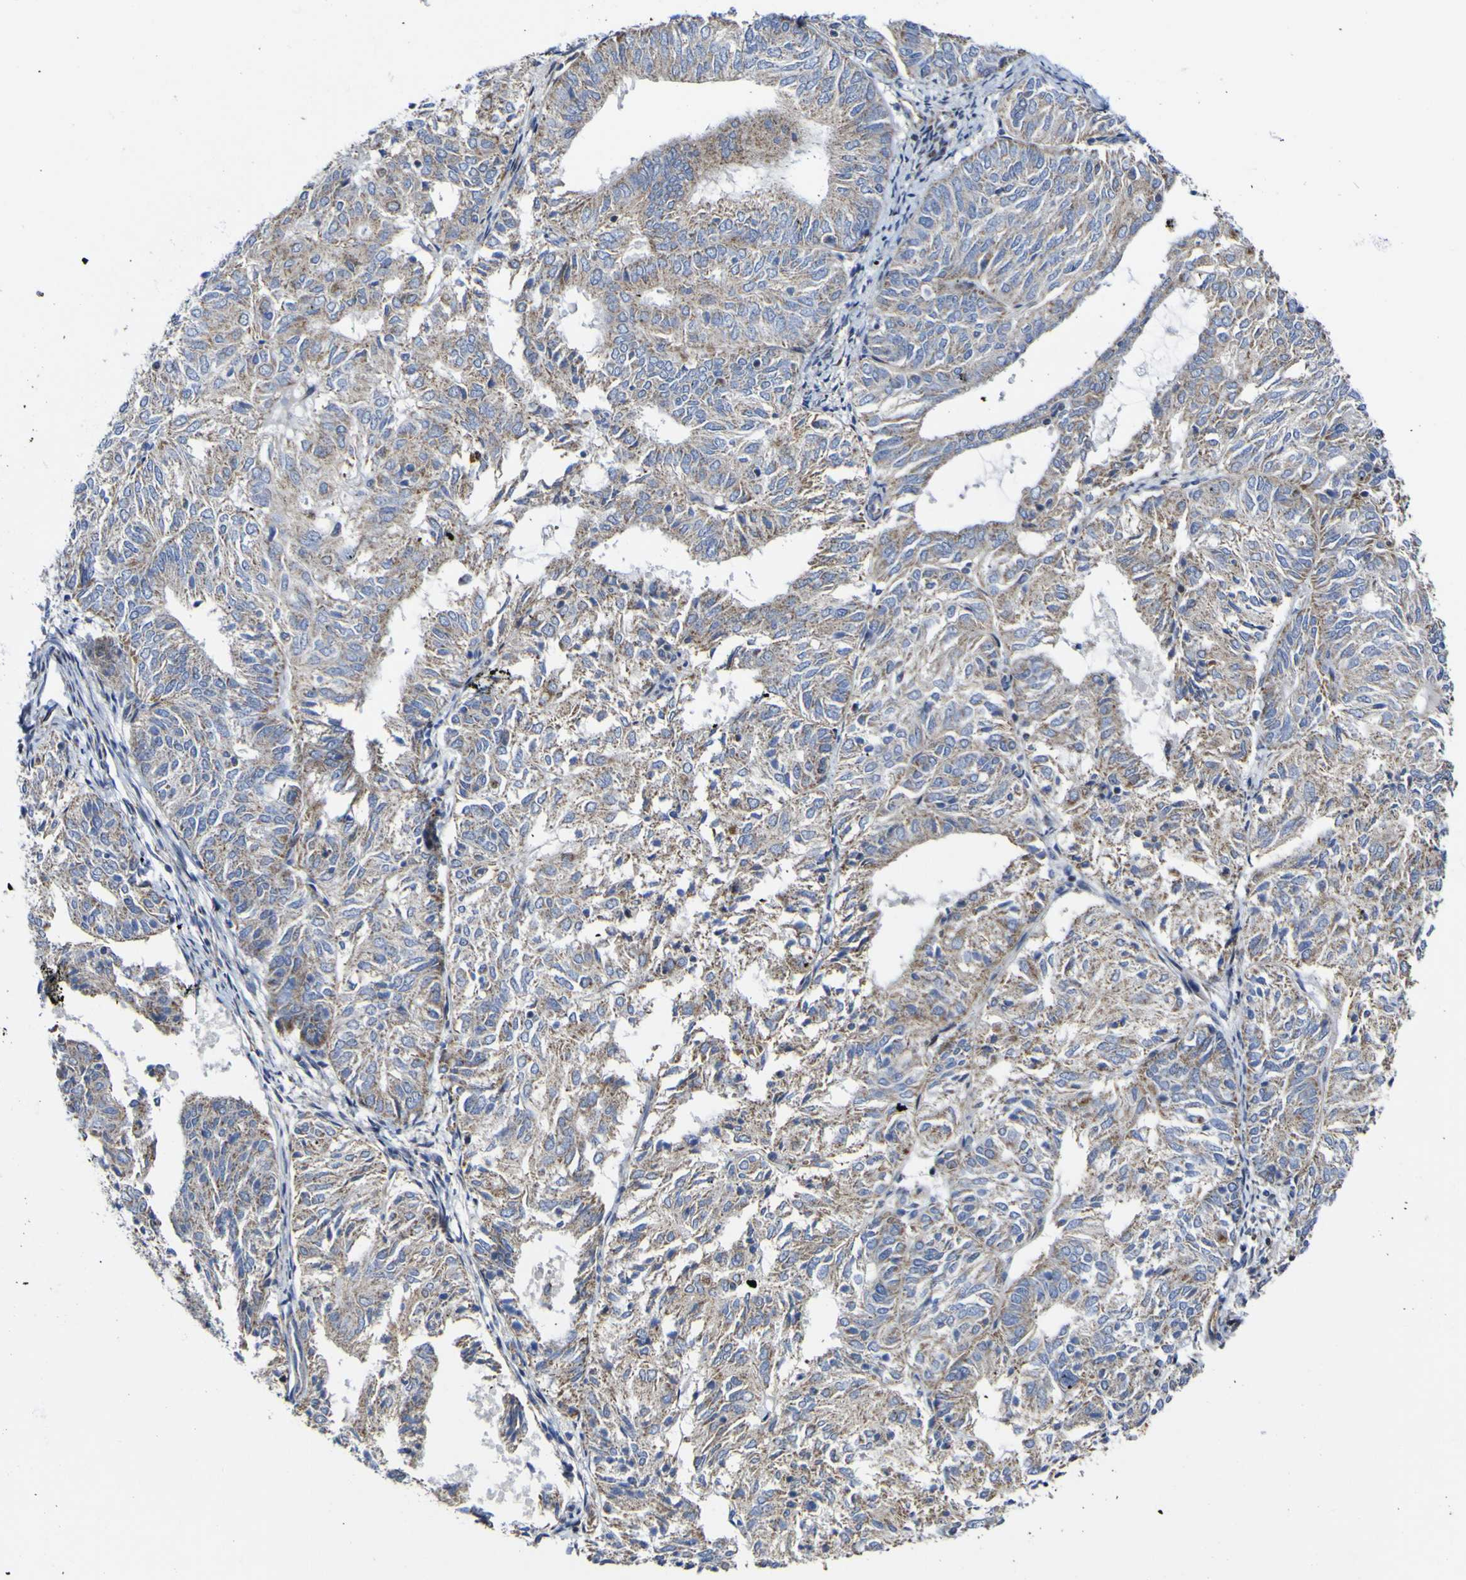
{"staining": {"intensity": "weak", "quantity": ">75%", "location": "cytoplasmic/membranous"}, "tissue": "endometrial cancer", "cell_type": "Tumor cells", "image_type": "cancer", "snomed": [{"axis": "morphology", "description": "Adenocarcinoma, NOS"}, {"axis": "topography", "description": "Uterus"}], "caption": "This is an image of IHC staining of endometrial cancer, which shows weak expression in the cytoplasmic/membranous of tumor cells.", "gene": "CCDC90B", "patient": {"sex": "female", "age": 60}}